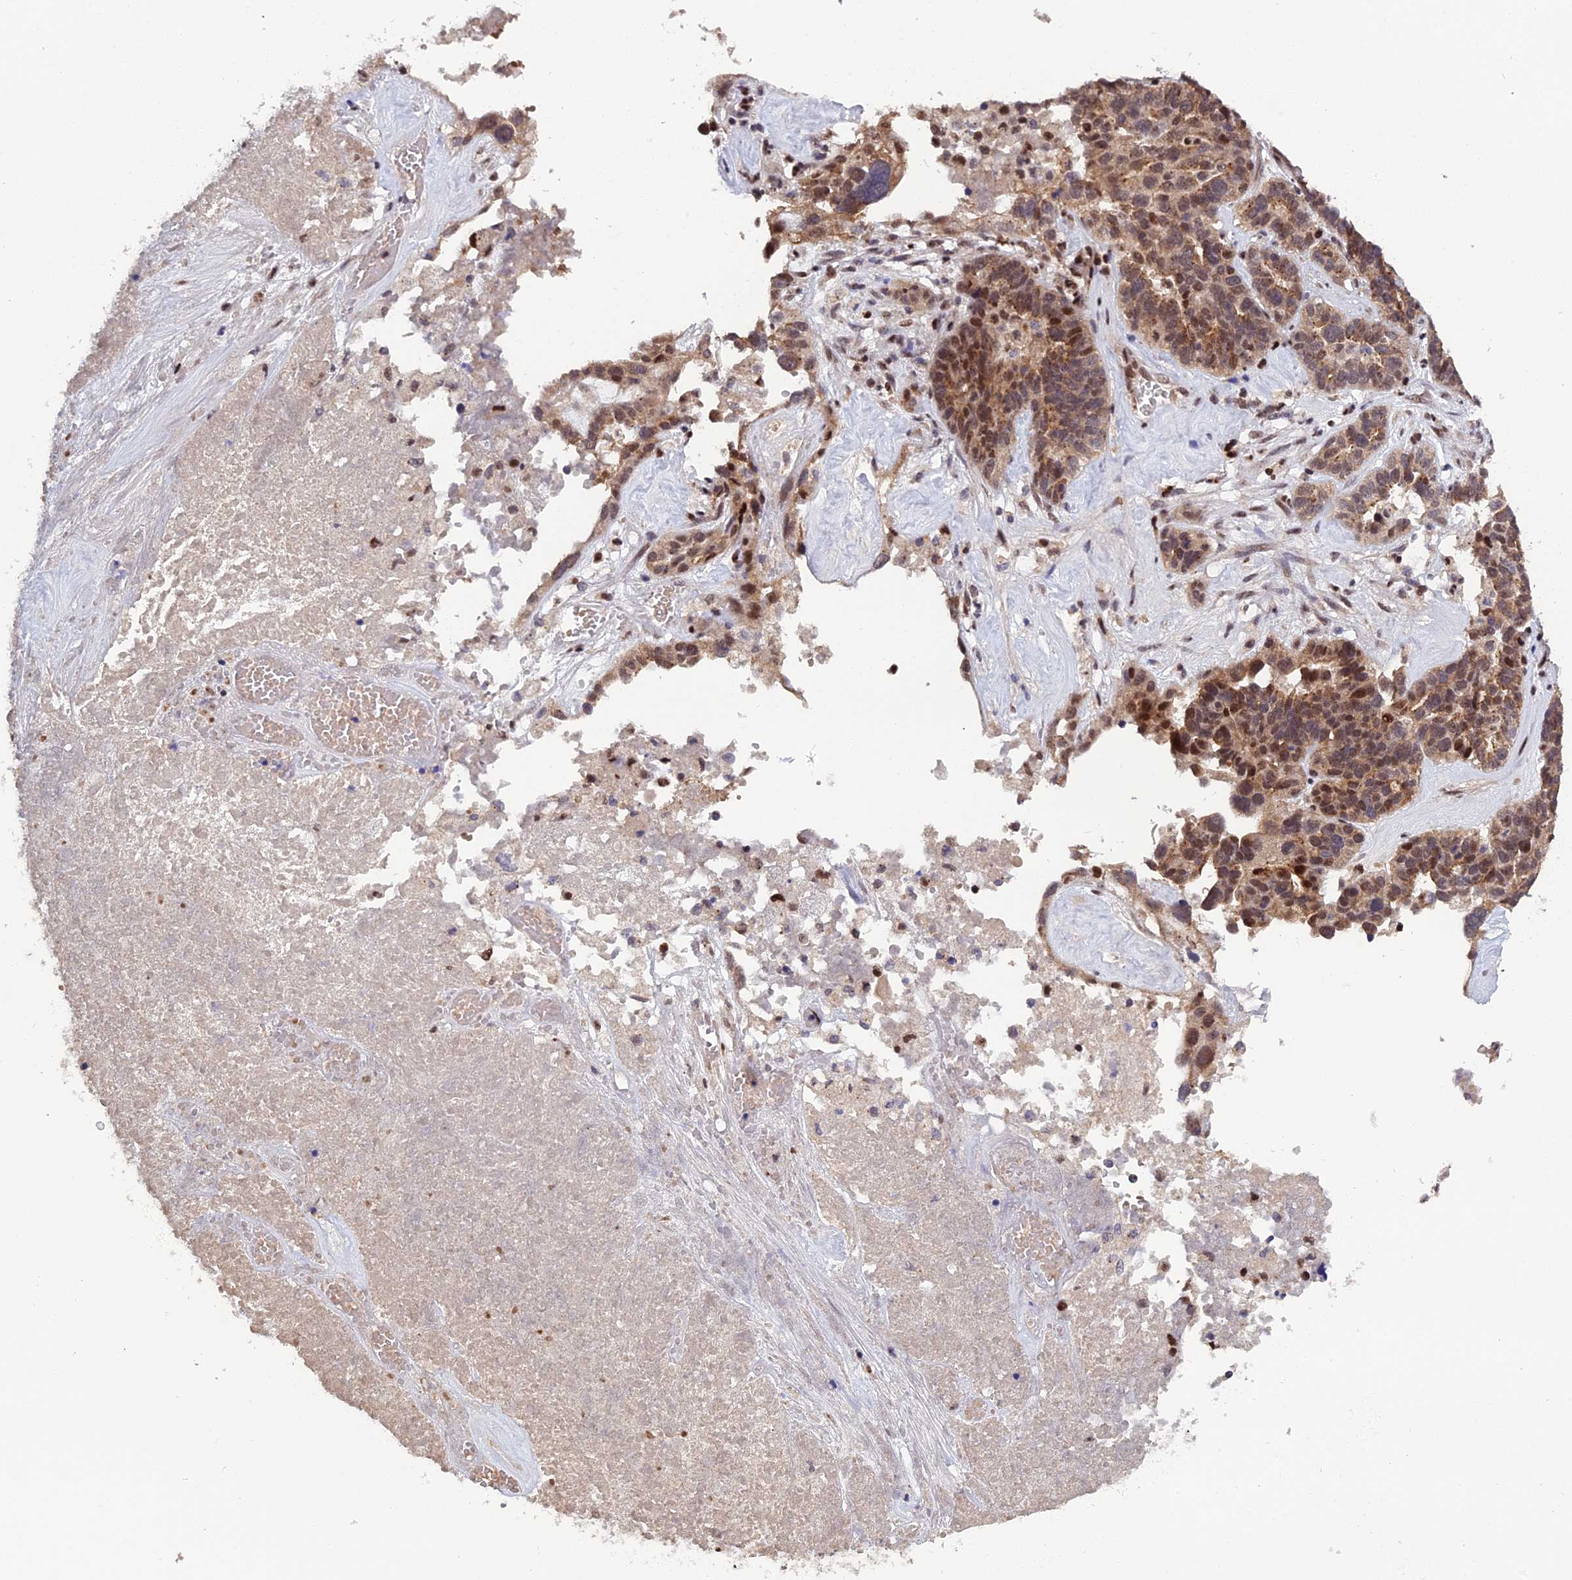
{"staining": {"intensity": "moderate", "quantity": ">75%", "location": "nuclear"}, "tissue": "ovarian cancer", "cell_type": "Tumor cells", "image_type": "cancer", "snomed": [{"axis": "morphology", "description": "Cystadenocarcinoma, serous, NOS"}, {"axis": "topography", "description": "Ovary"}], "caption": "About >75% of tumor cells in human ovarian serous cystadenocarcinoma exhibit moderate nuclear protein staining as visualized by brown immunohistochemical staining.", "gene": "ARL2", "patient": {"sex": "female", "age": 59}}